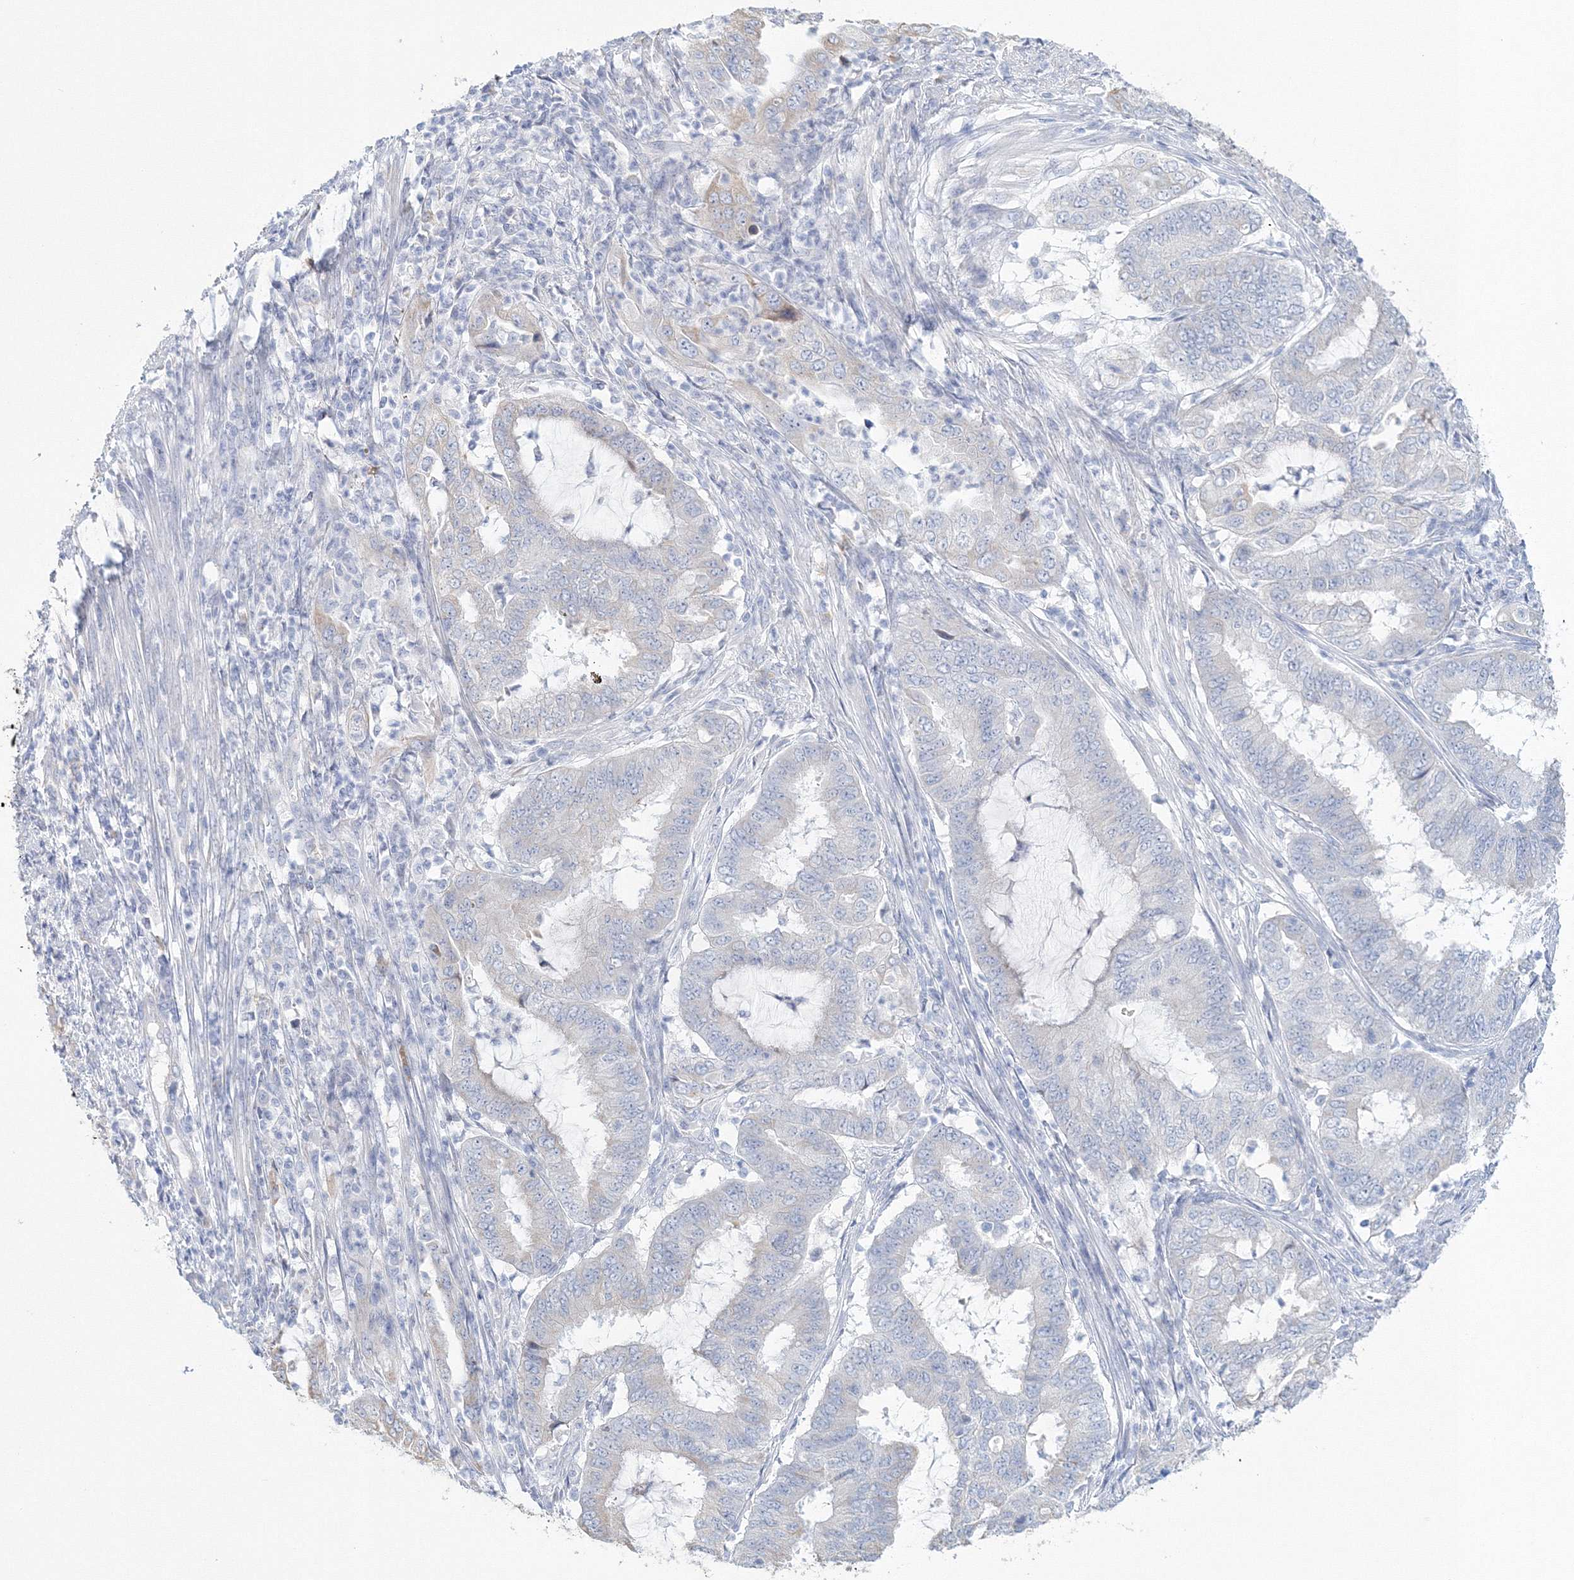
{"staining": {"intensity": "weak", "quantity": "<25%", "location": "cytoplasmic/membranous"}, "tissue": "endometrial cancer", "cell_type": "Tumor cells", "image_type": "cancer", "snomed": [{"axis": "morphology", "description": "Adenocarcinoma, NOS"}, {"axis": "topography", "description": "Endometrium"}], "caption": "Image shows no protein expression in tumor cells of adenocarcinoma (endometrial) tissue. Brightfield microscopy of immunohistochemistry stained with DAB (brown) and hematoxylin (blue), captured at high magnification.", "gene": "VSIG1", "patient": {"sex": "female", "age": 51}}